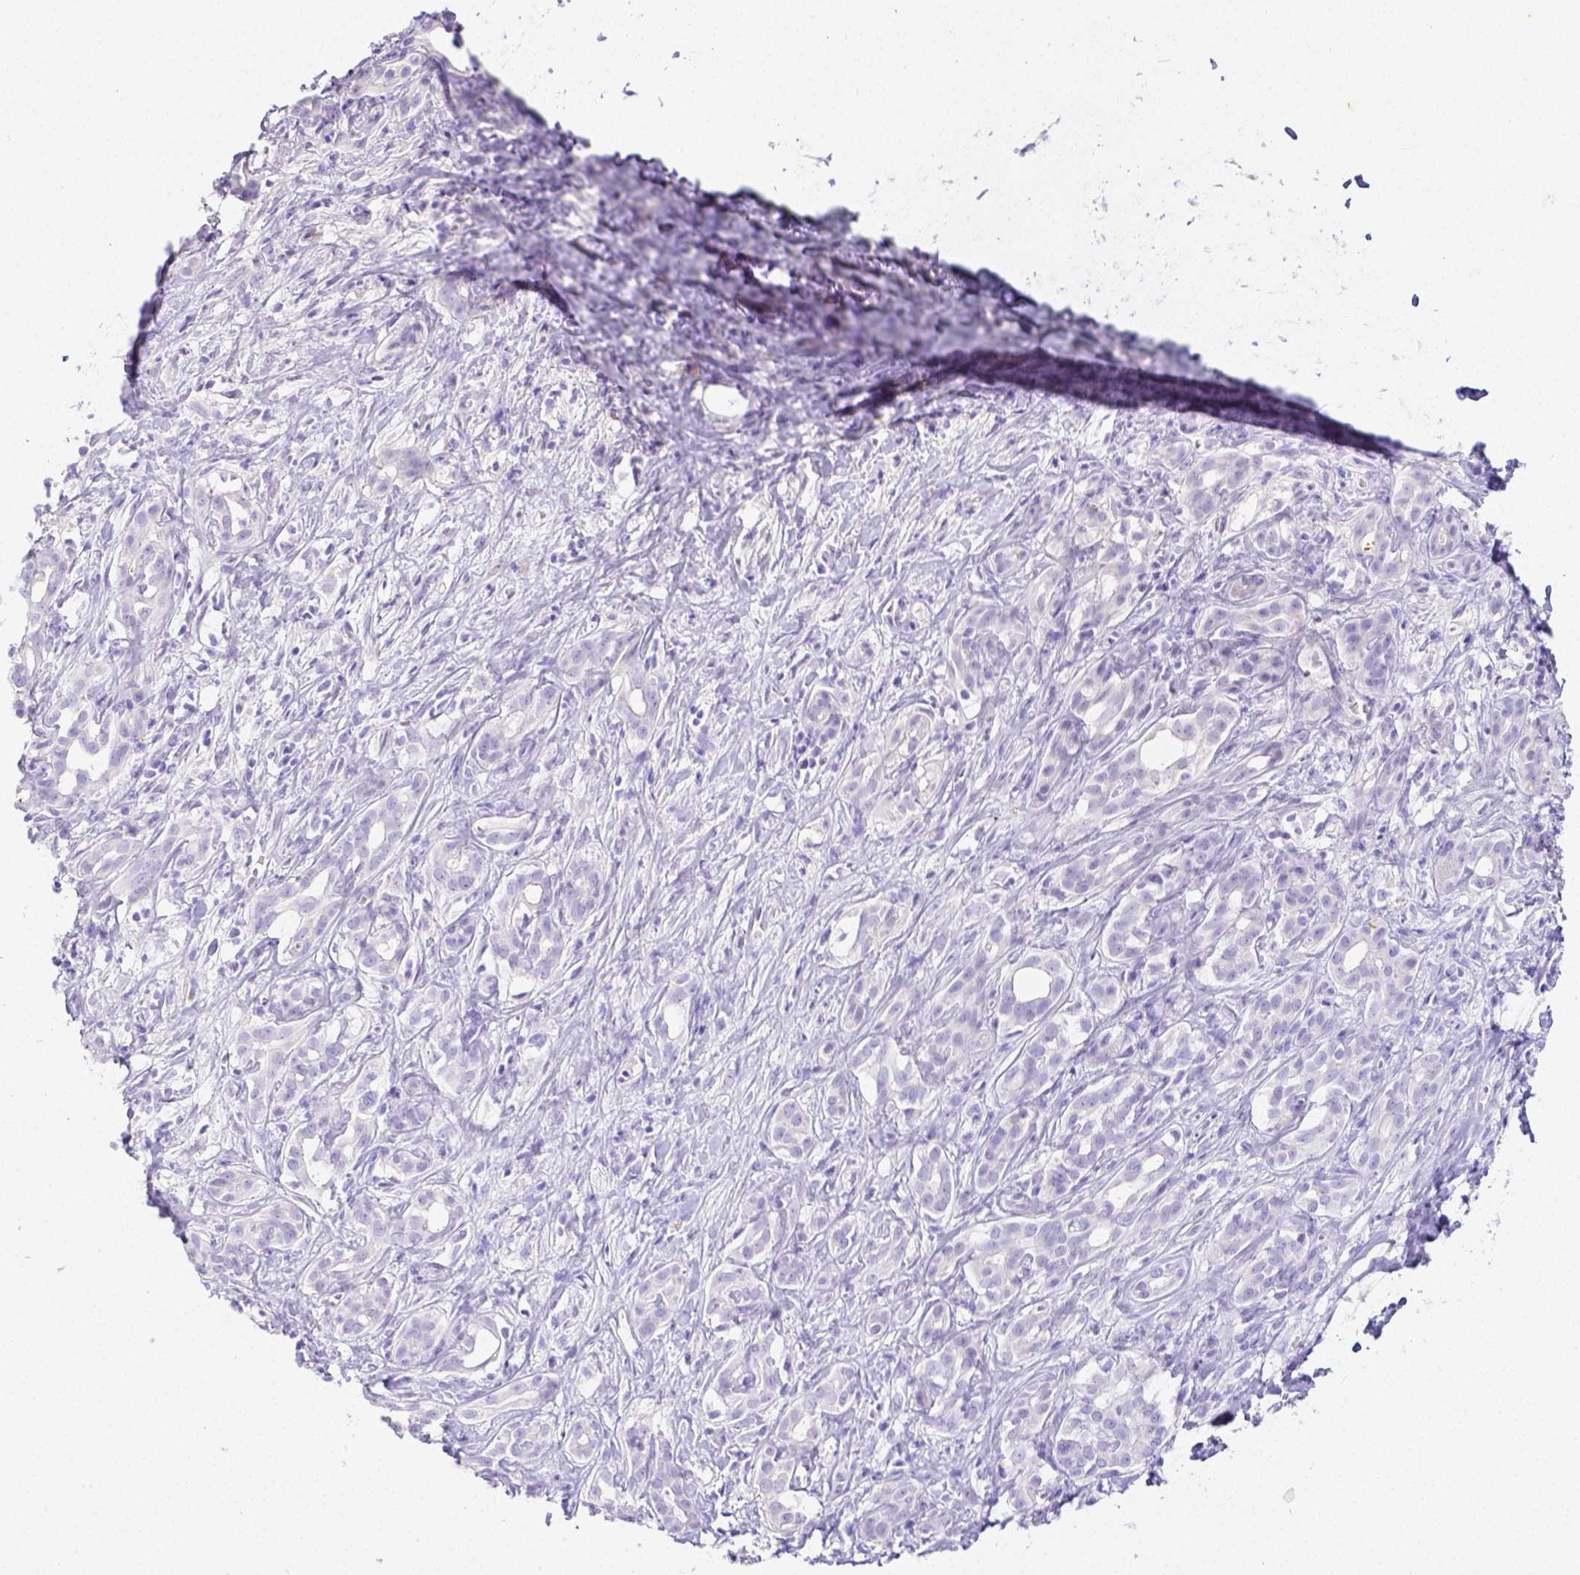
{"staining": {"intensity": "negative", "quantity": "none", "location": "none"}, "tissue": "pancreatic cancer", "cell_type": "Tumor cells", "image_type": "cancer", "snomed": [{"axis": "morphology", "description": "Adenocarcinoma, NOS"}, {"axis": "topography", "description": "Pancreas"}], "caption": "An immunohistochemistry (IHC) image of pancreatic cancer is shown. There is no staining in tumor cells of pancreatic cancer.", "gene": "ARHGAP36", "patient": {"sex": "male", "age": 61}}